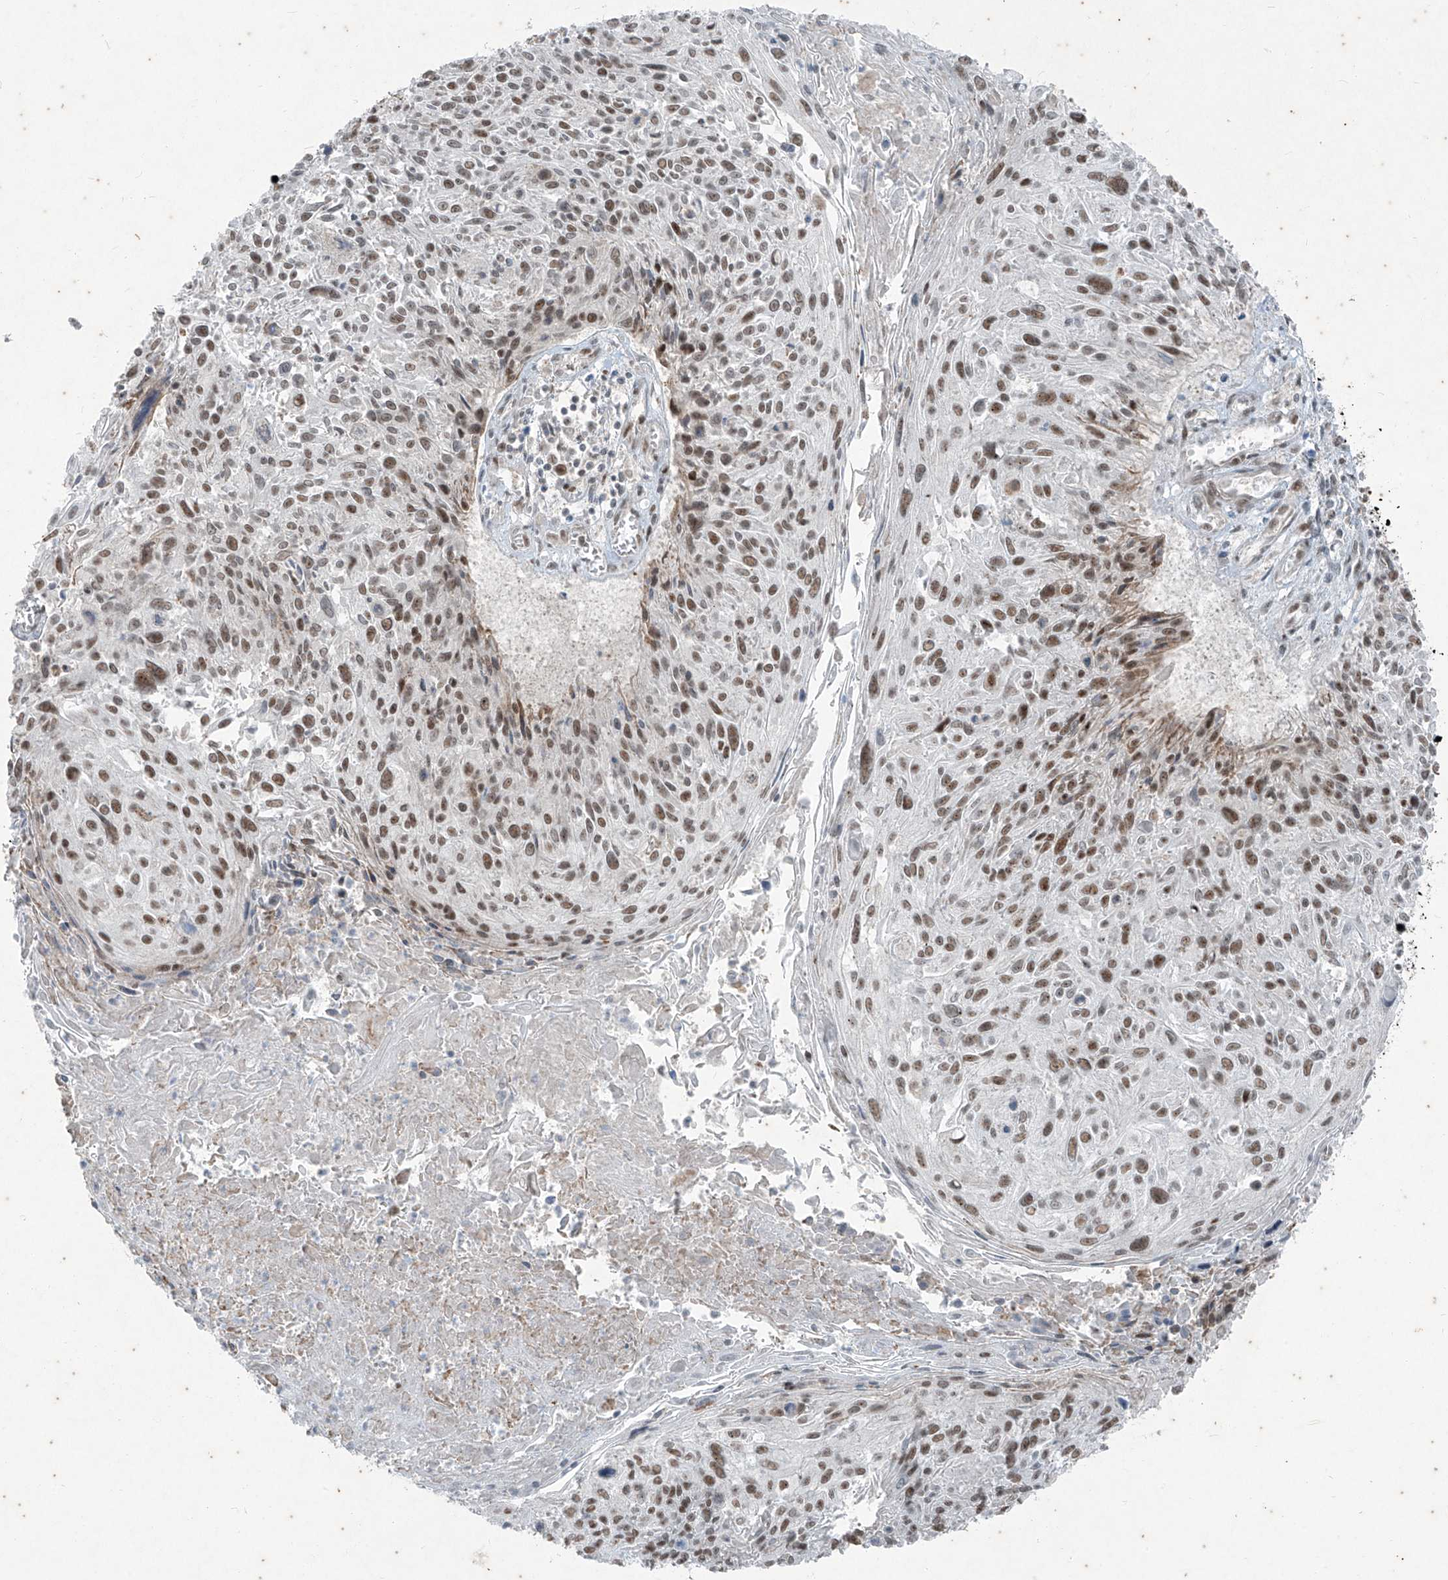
{"staining": {"intensity": "moderate", "quantity": ">75%", "location": "nuclear"}, "tissue": "cervical cancer", "cell_type": "Tumor cells", "image_type": "cancer", "snomed": [{"axis": "morphology", "description": "Squamous cell carcinoma, NOS"}, {"axis": "topography", "description": "Cervix"}], "caption": "DAB immunohistochemical staining of squamous cell carcinoma (cervical) shows moderate nuclear protein expression in approximately >75% of tumor cells.", "gene": "ZNF354B", "patient": {"sex": "female", "age": 51}}